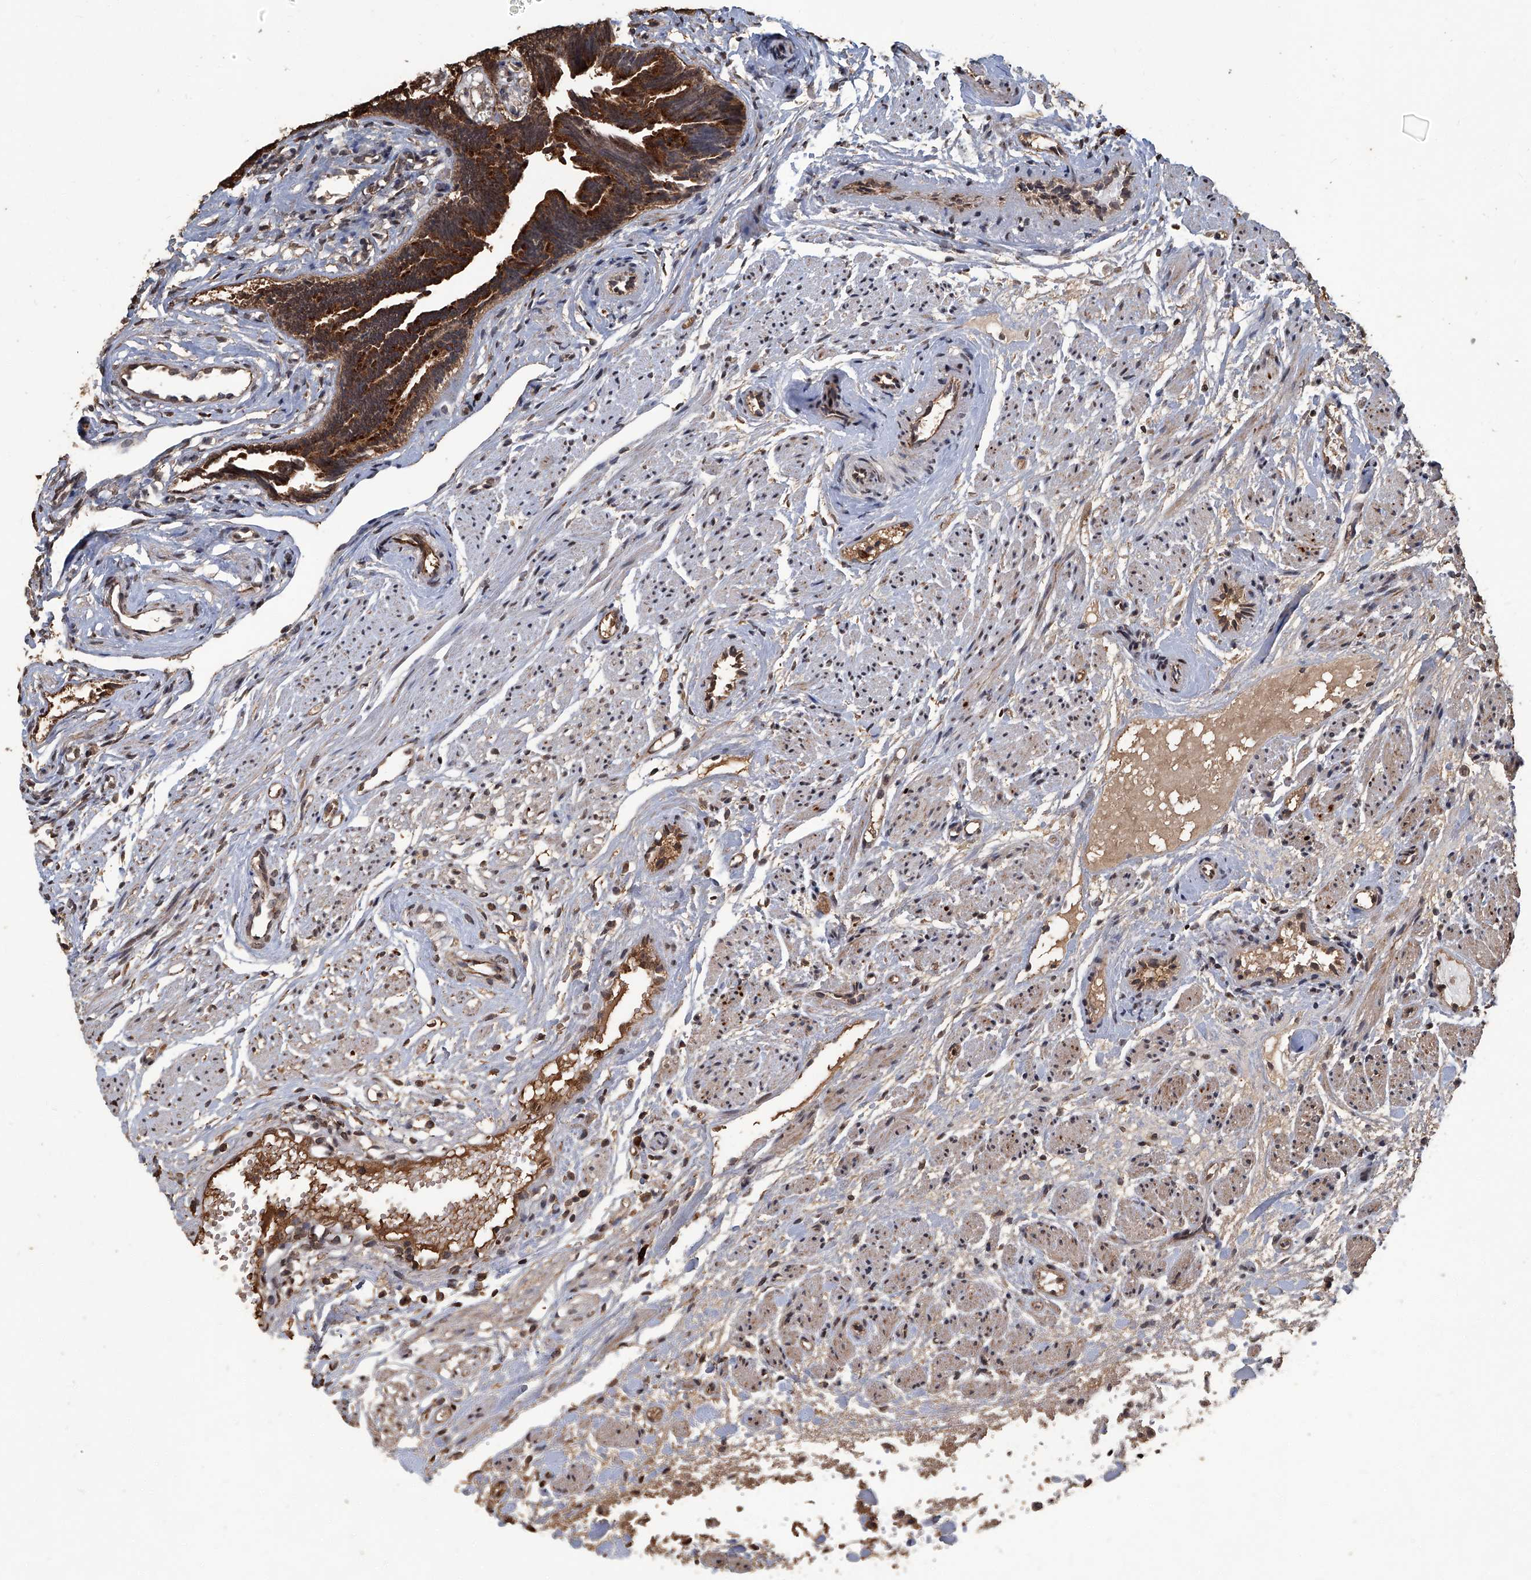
{"staining": {"intensity": "strong", "quantity": ">75%", "location": "cytoplasmic/membranous"}, "tissue": "fallopian tube", "cell_type": "Glandular cells", "image_type": "normal", "snomed": [{"axis": "morphology", "description": "Normal tissue, NOS"}, {"axis": "topography", "description": "Fallopian tube"}], "caption": "Fallopian tube stained with a brown dye displays strong cytoplasmic/membranous positive staining in approximately >75% of glandular cells.", "gene": "GPR132", "patient": {"sex": "female", "age": 39}}